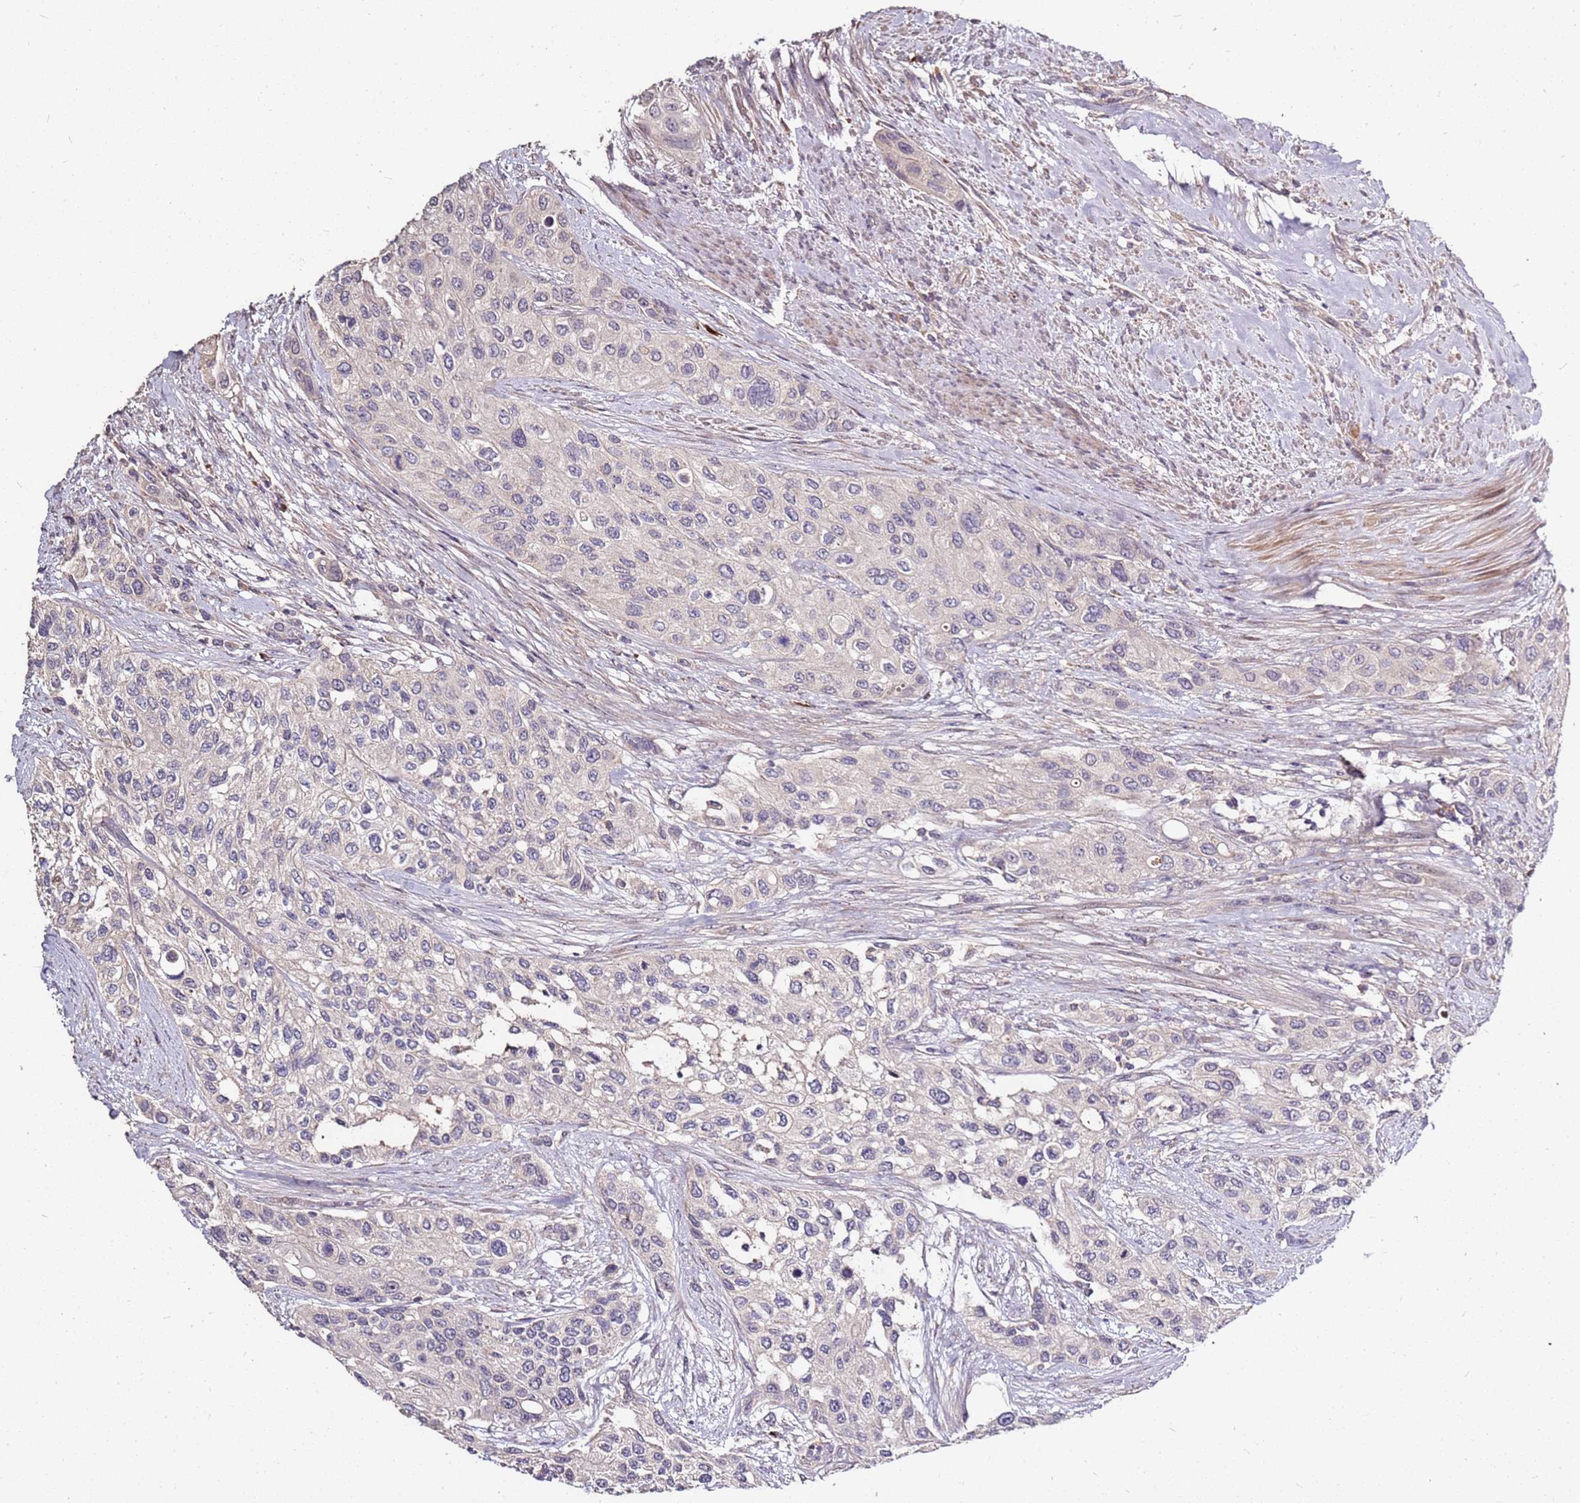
{"staining": {"intensity": "weak", "quantity": "<25%", "location": "cytoplasmic/membranous"}, "tissue": "urothelial cancer", "cell_type": "Tumor cells", "image_type": "cancer", "snomed": [{"axis": "morphology", "description": "Normal tissue, NOS"}, {"axis": "morphology", "description": "Urothelial carcinoma, High grade"}, {"axis": "topography", "description": "Vascular tissue"}, {"axis": "topography", "description": "Urinary bladder"}], "caption": "This is an IHC micrograph of urothelial cancer. There is no expression in tumor cells.", "gene": "DCDC2C", "patient": {"sex": "female", "age": 56}}